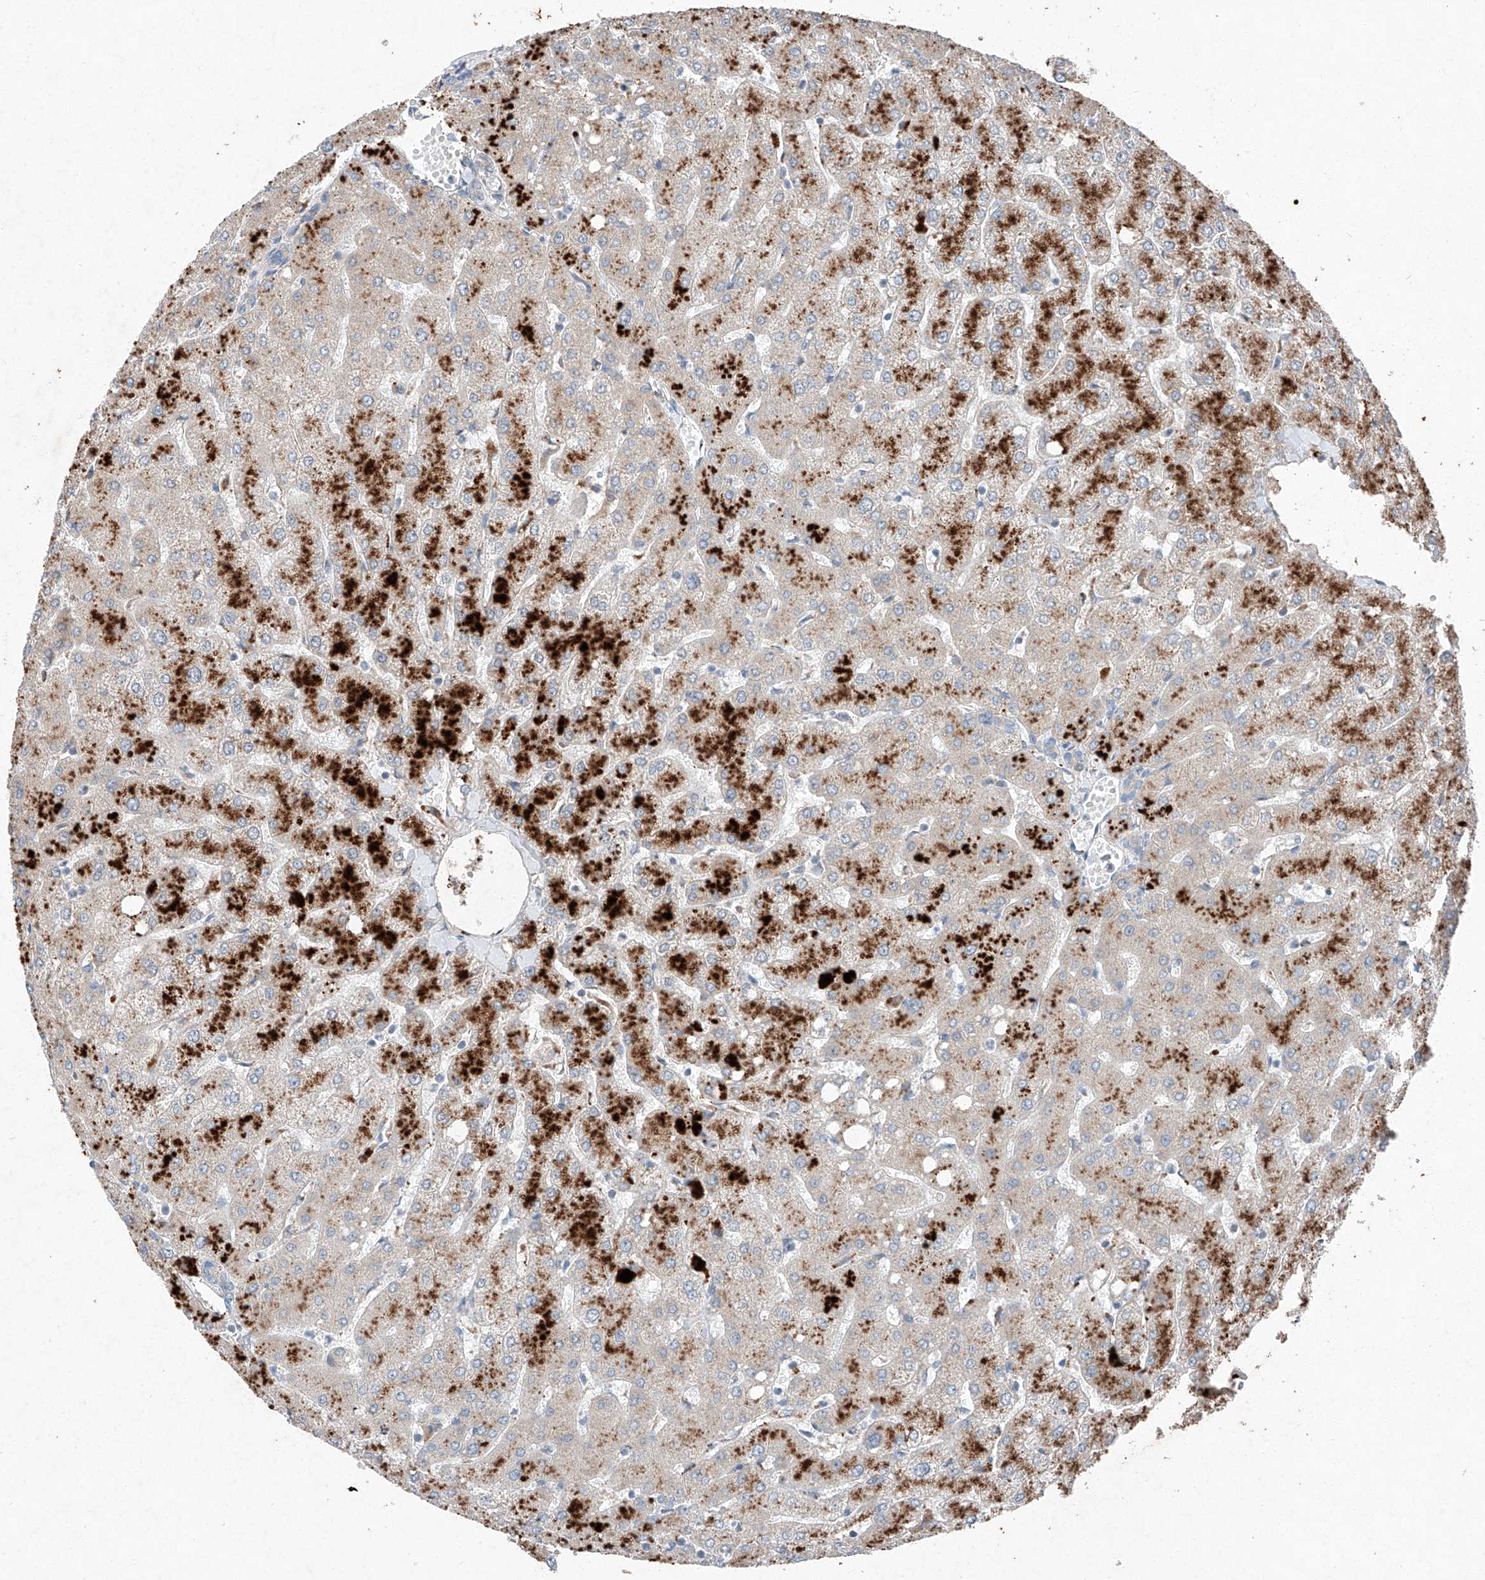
{"staining": {"intensity": "negative", "quantity": "none", "location": "none"}, "tissue": "liver", "cell_type": "Cholangiocytes", "image_type": "normal", "snomed": [{"axis": "morphology", "description": "Normal tissue, NOS"}, {"axis": "topography", "description": "Liver"}], "caption": "The IHC micrograph has no significant positivity in cholangiocytes of liver.", "gene": "RUSC1", "patient": {"sex": "female", "age": 54}}